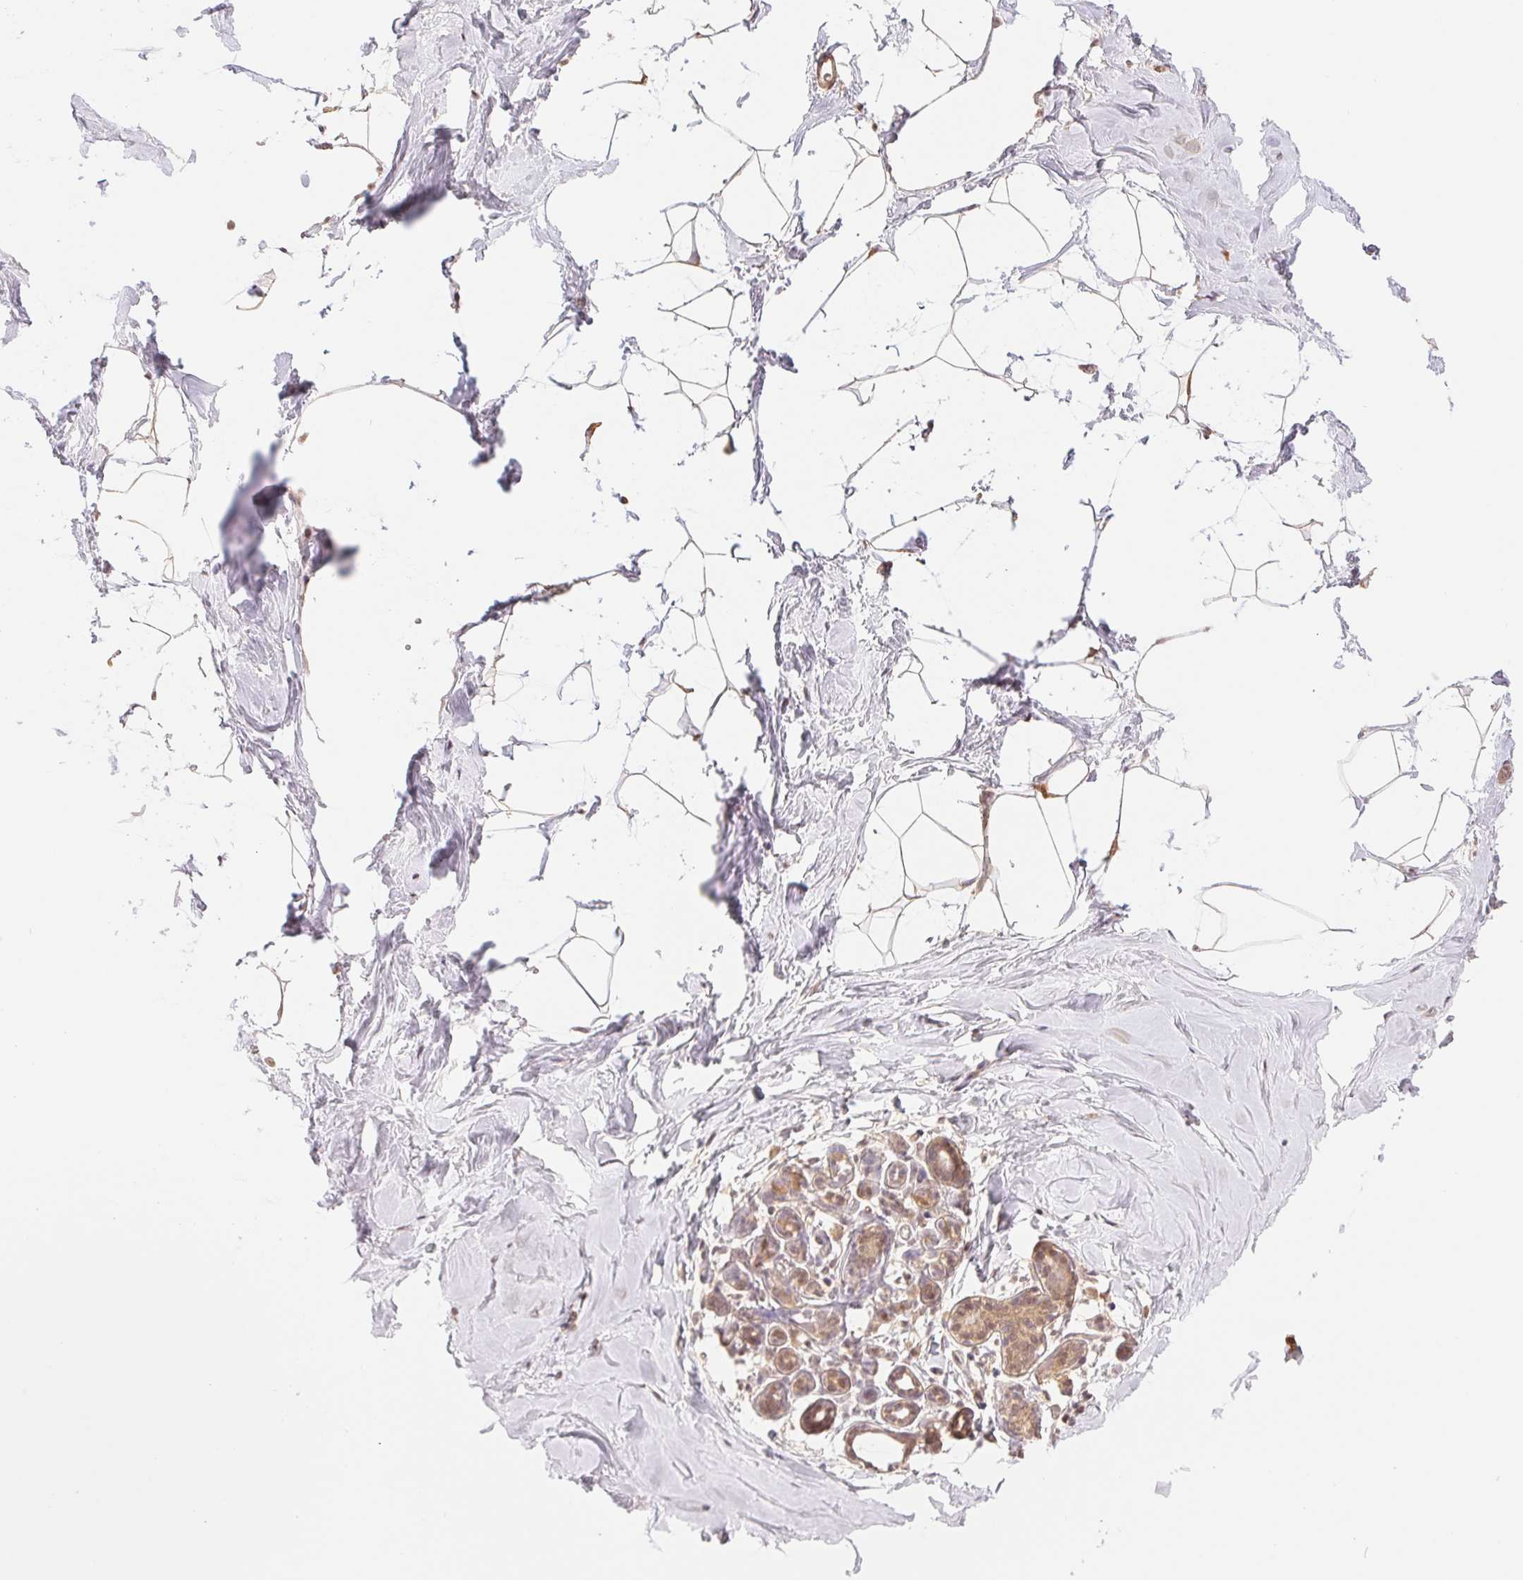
{"staining": {"intensity": "negative", "quantity": "none", "location": "none"}, "tissue": "breast", "cell_type": "Adipocytes", "image_type": "normal", "snomed": [{"axis": "morphology", "description": "Normal tissue, NOS"}, {"axis": "topography", "description": "Breast"}], "caption": "A high-resolution micrograph shows immunohistochemistry (IHC) staining of normal breast, which displays no significant positivity in adipocytes.", "gene": "CDC123", "patient": {"sex": "female", "age": 32}}